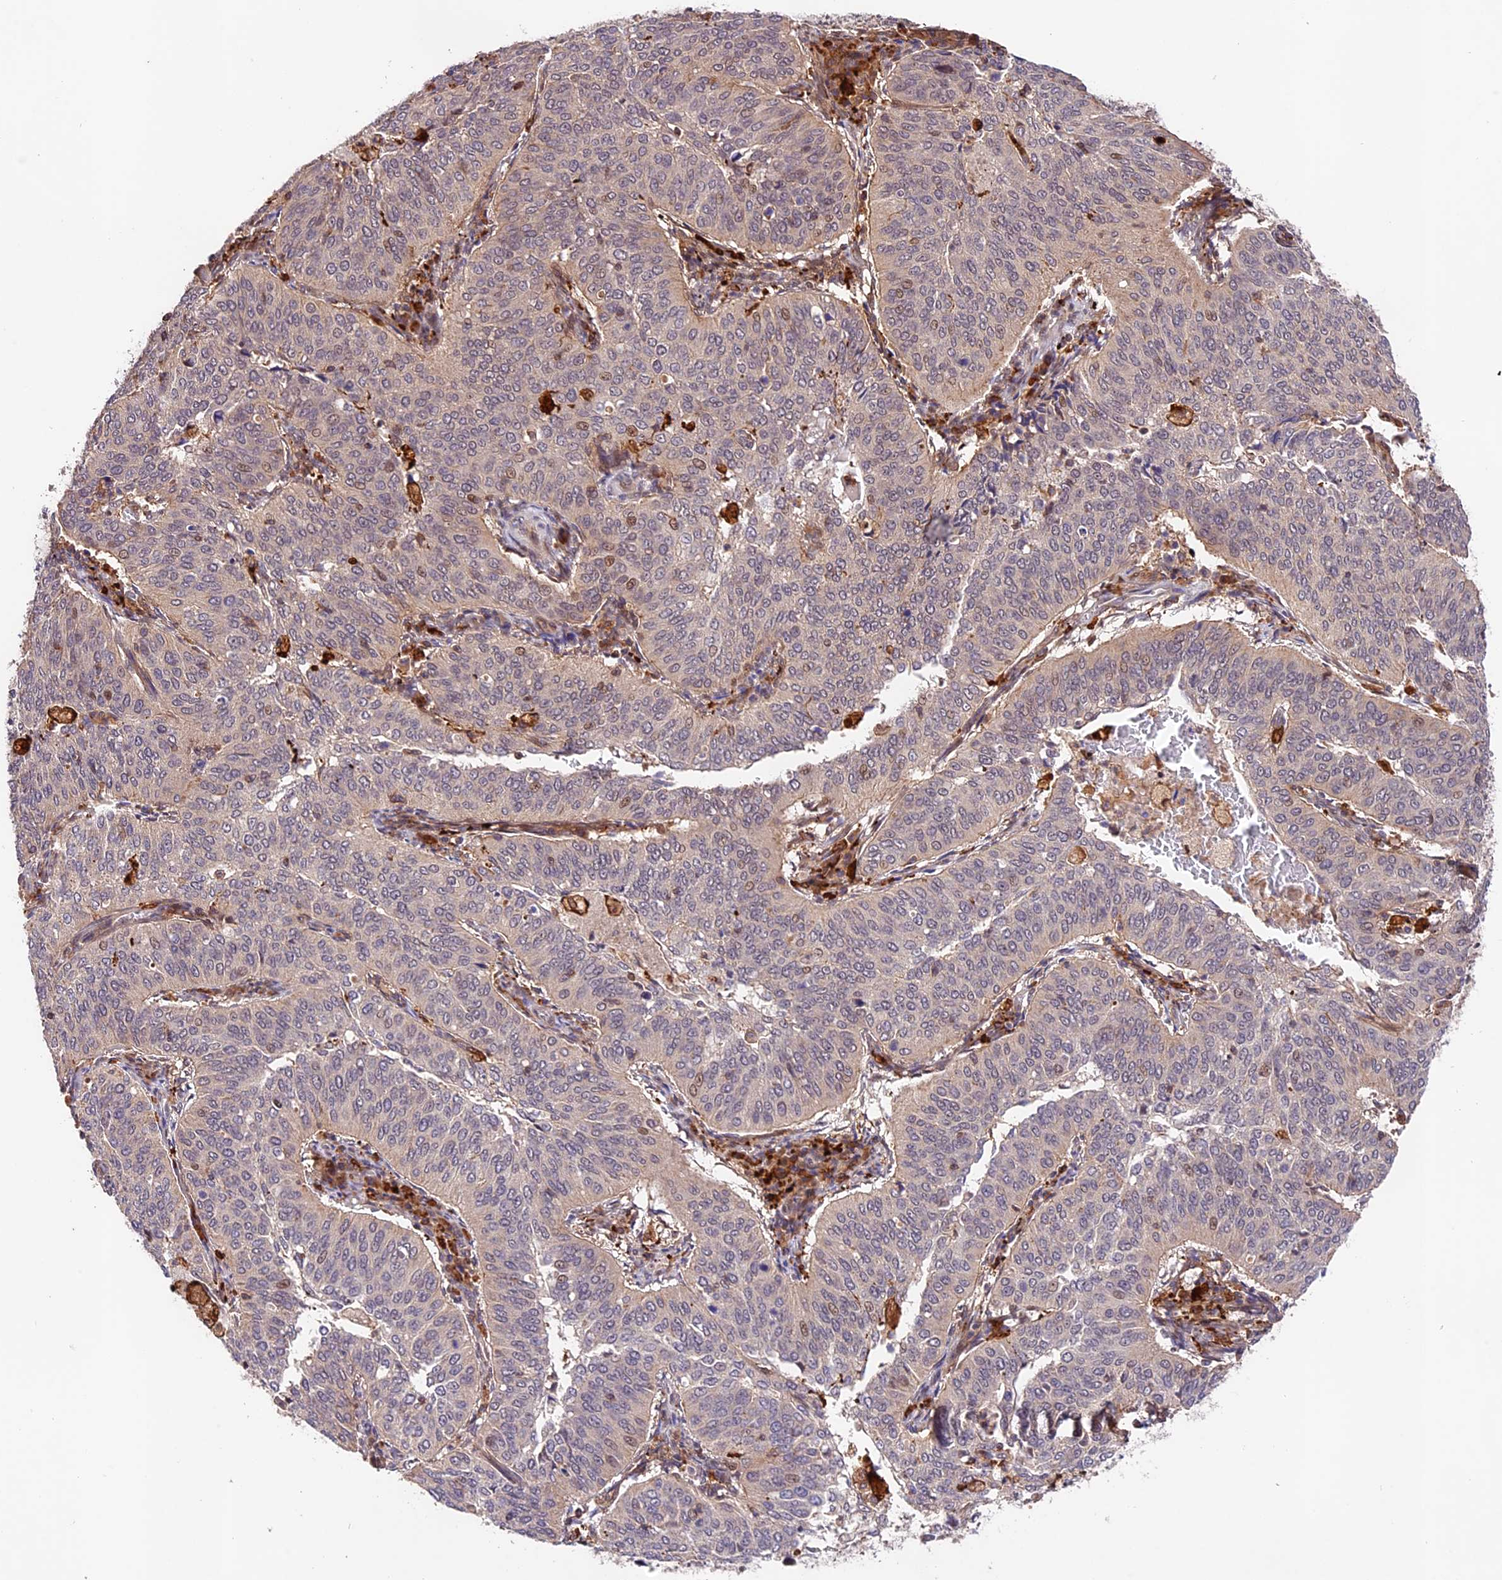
{"staining": {"intensity": "negative", "quantity": "none", "location": "none"}, "tissue": "cervical cancer", "cell_type": "Tumor cells", "image_type": "cancer", "snomed": [{"axis": "morphology", "description": "Normal tissue, NOS"}, {"axis": "morphology", "description": "Squamous cell carcinoma, NOS"}, {"axis": "topography", "description": "Cervix"}], "caption": "This is a micrograph of IHC staining of squamous cell carcinoma (cervical), which shows no expression in tumor cells. (DAB immunohistochemistry (IHC), high magnification).", "gene": "CACNA1H", "patient": {"sex": "female", "age": 39}}